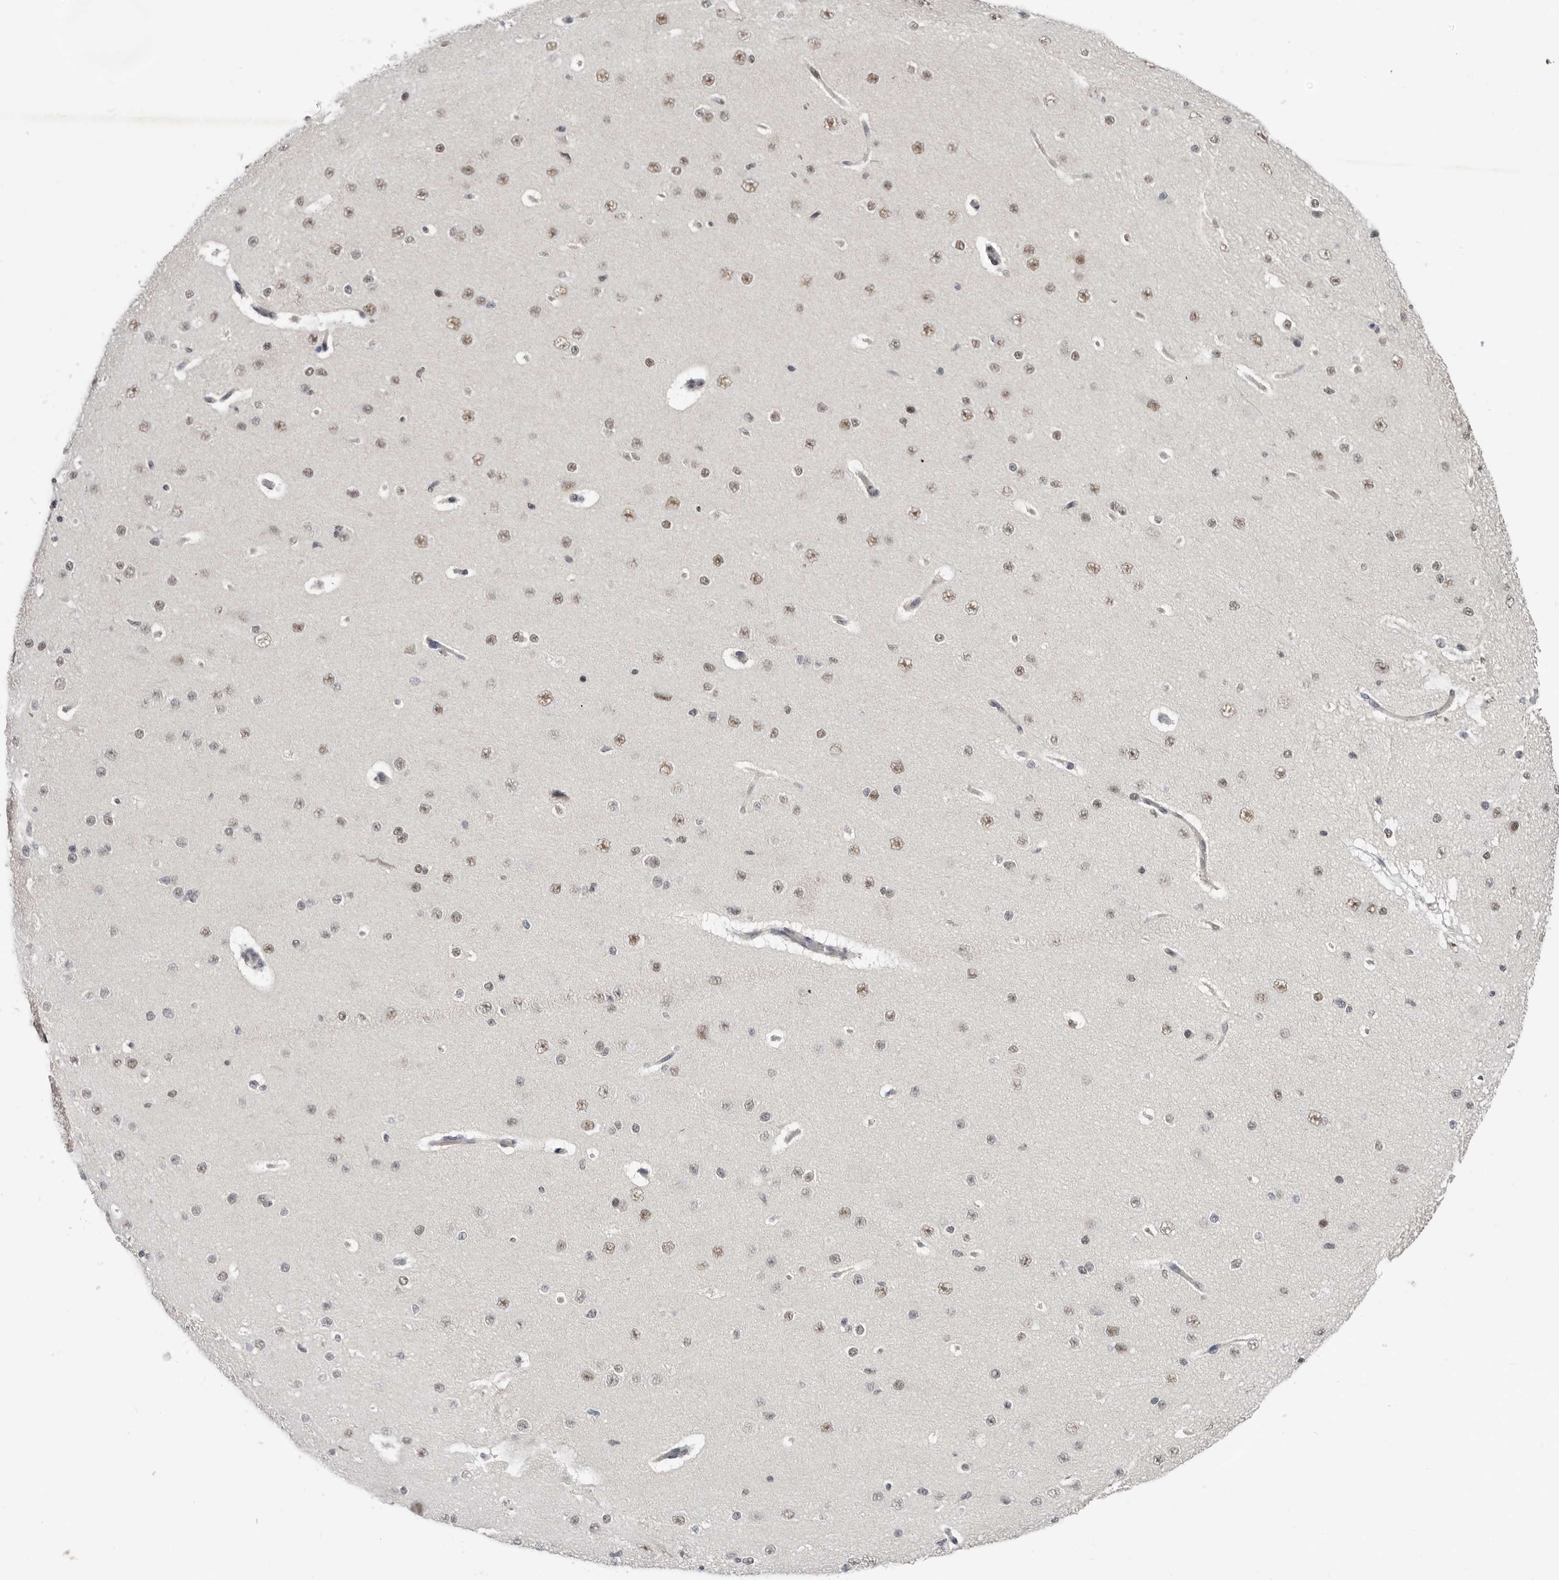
{"staining": {"intensity": "weak", "quantity": ">75%", "location": "nuclear"}, "tissue": "cerebral cortex", "cell_type": "Endothelial cells", "image_type": "normal", "snomed": [{"axis": "morphology", "description": "Normal tissue, NOS"}, {"axis": "morphology", "description": "Developmental malformation"}, {"axis": "topography", "description": "Cerebral cortex"}], "caption": "Weak nuclear protein expression is identified in approximately >75% of endothelial cells in cerebral cortex.", "gene": "BRCA2", "patient": {"sex": "female", "age": 30}}